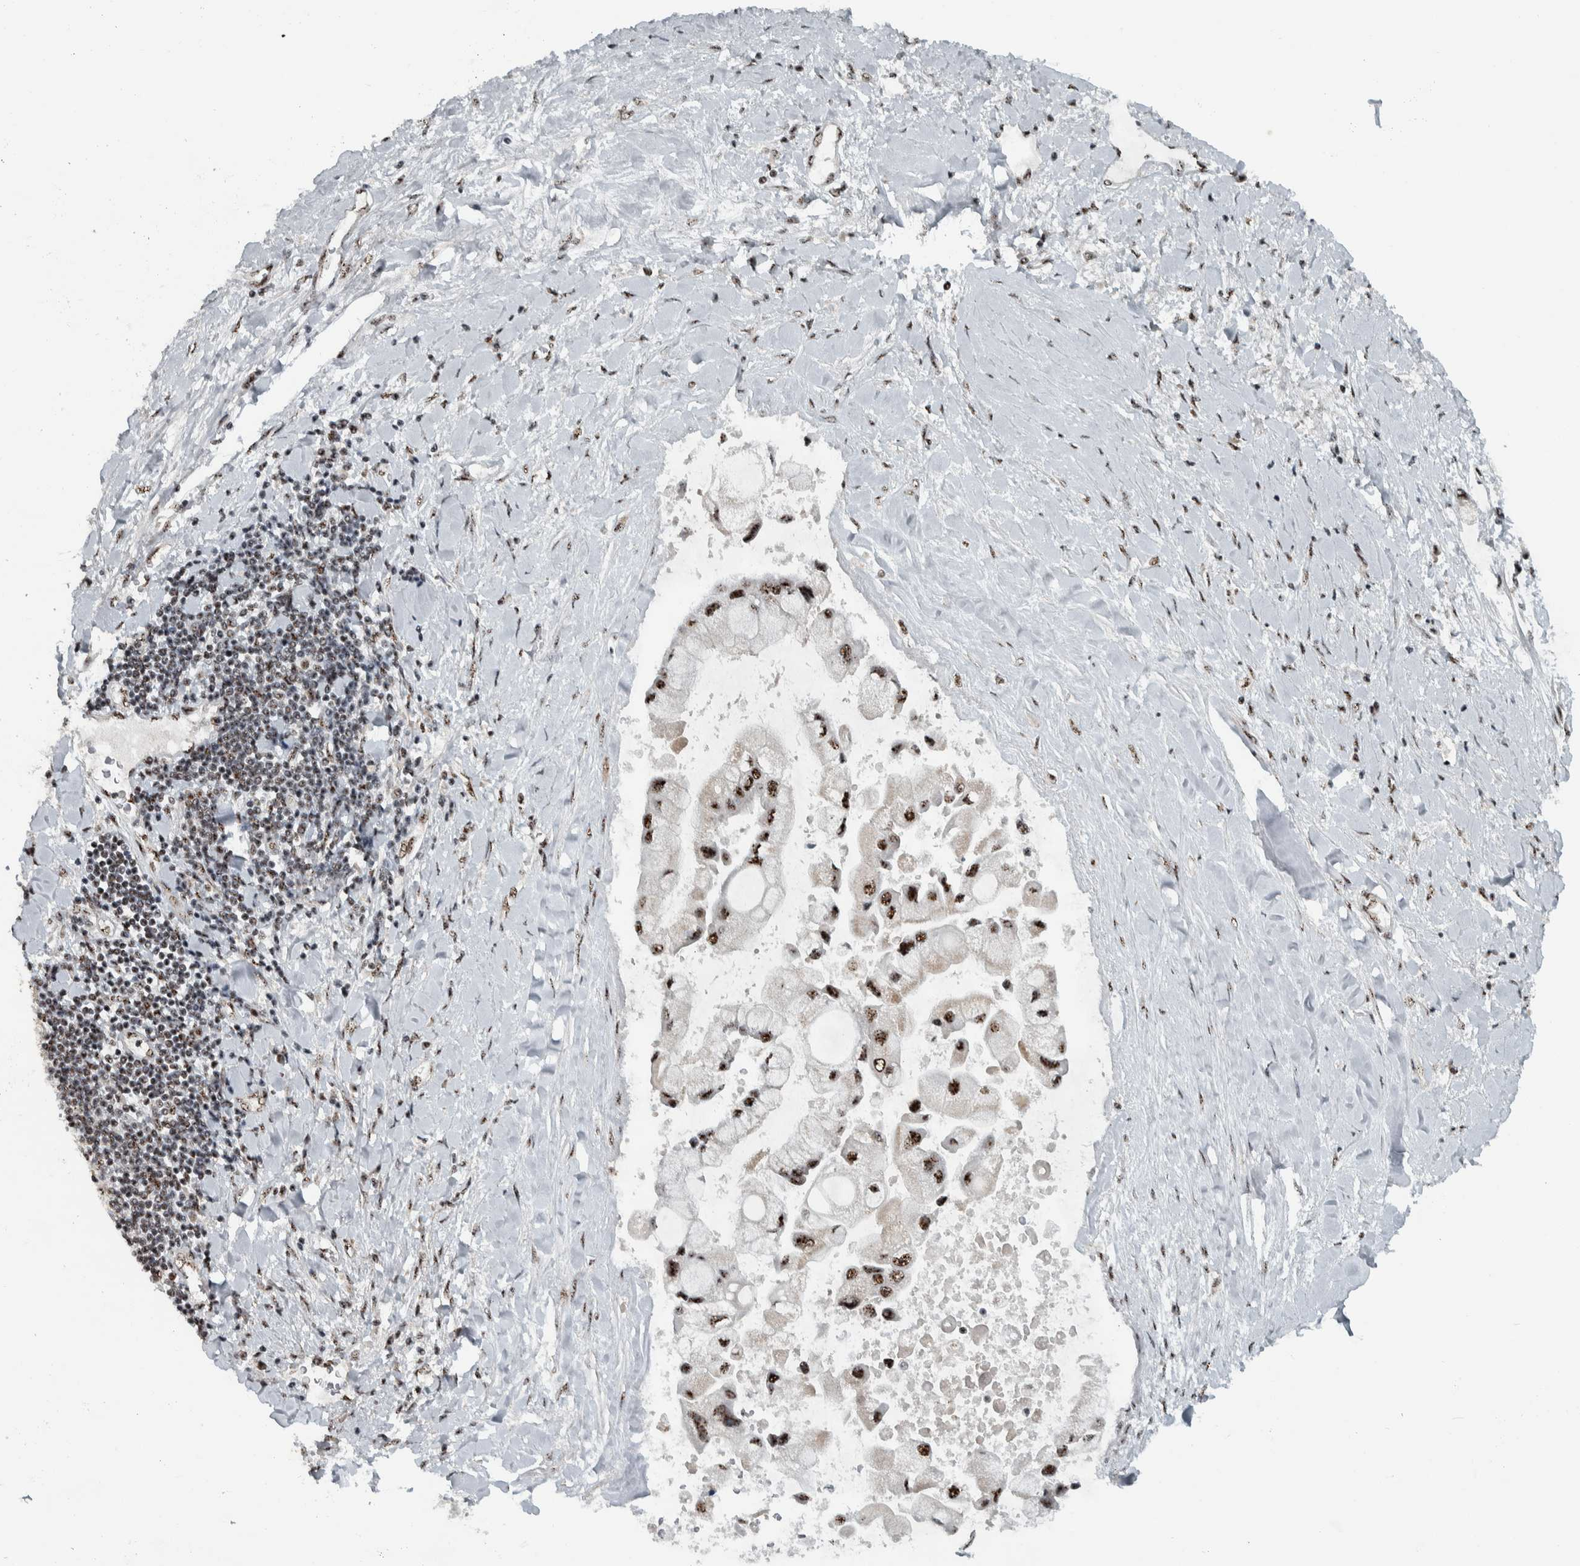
{"staining": {"intensity": "strong", "quantity": ">75%", "location": "nuclear"}, "tissue": "liver cancer", "cell_type": "Tumor cells", "image_type": "cancer", "snomed": [{"axis": "morphology", "description": "Cholangiocarcinoma"}, {"axis": "topography", "description": "Liver"}], "caption": "High-magnification brightfield microscopy of liver cancer (cholangiocarcinoma) stained with DAB (brown) and counterstained with hematoxylin (blue). tumor cells exhibit strong nuclear expression is seen in approximately>75% of cells.", "gene": "SON", "patient": {"sex": "male", "age": 50}}